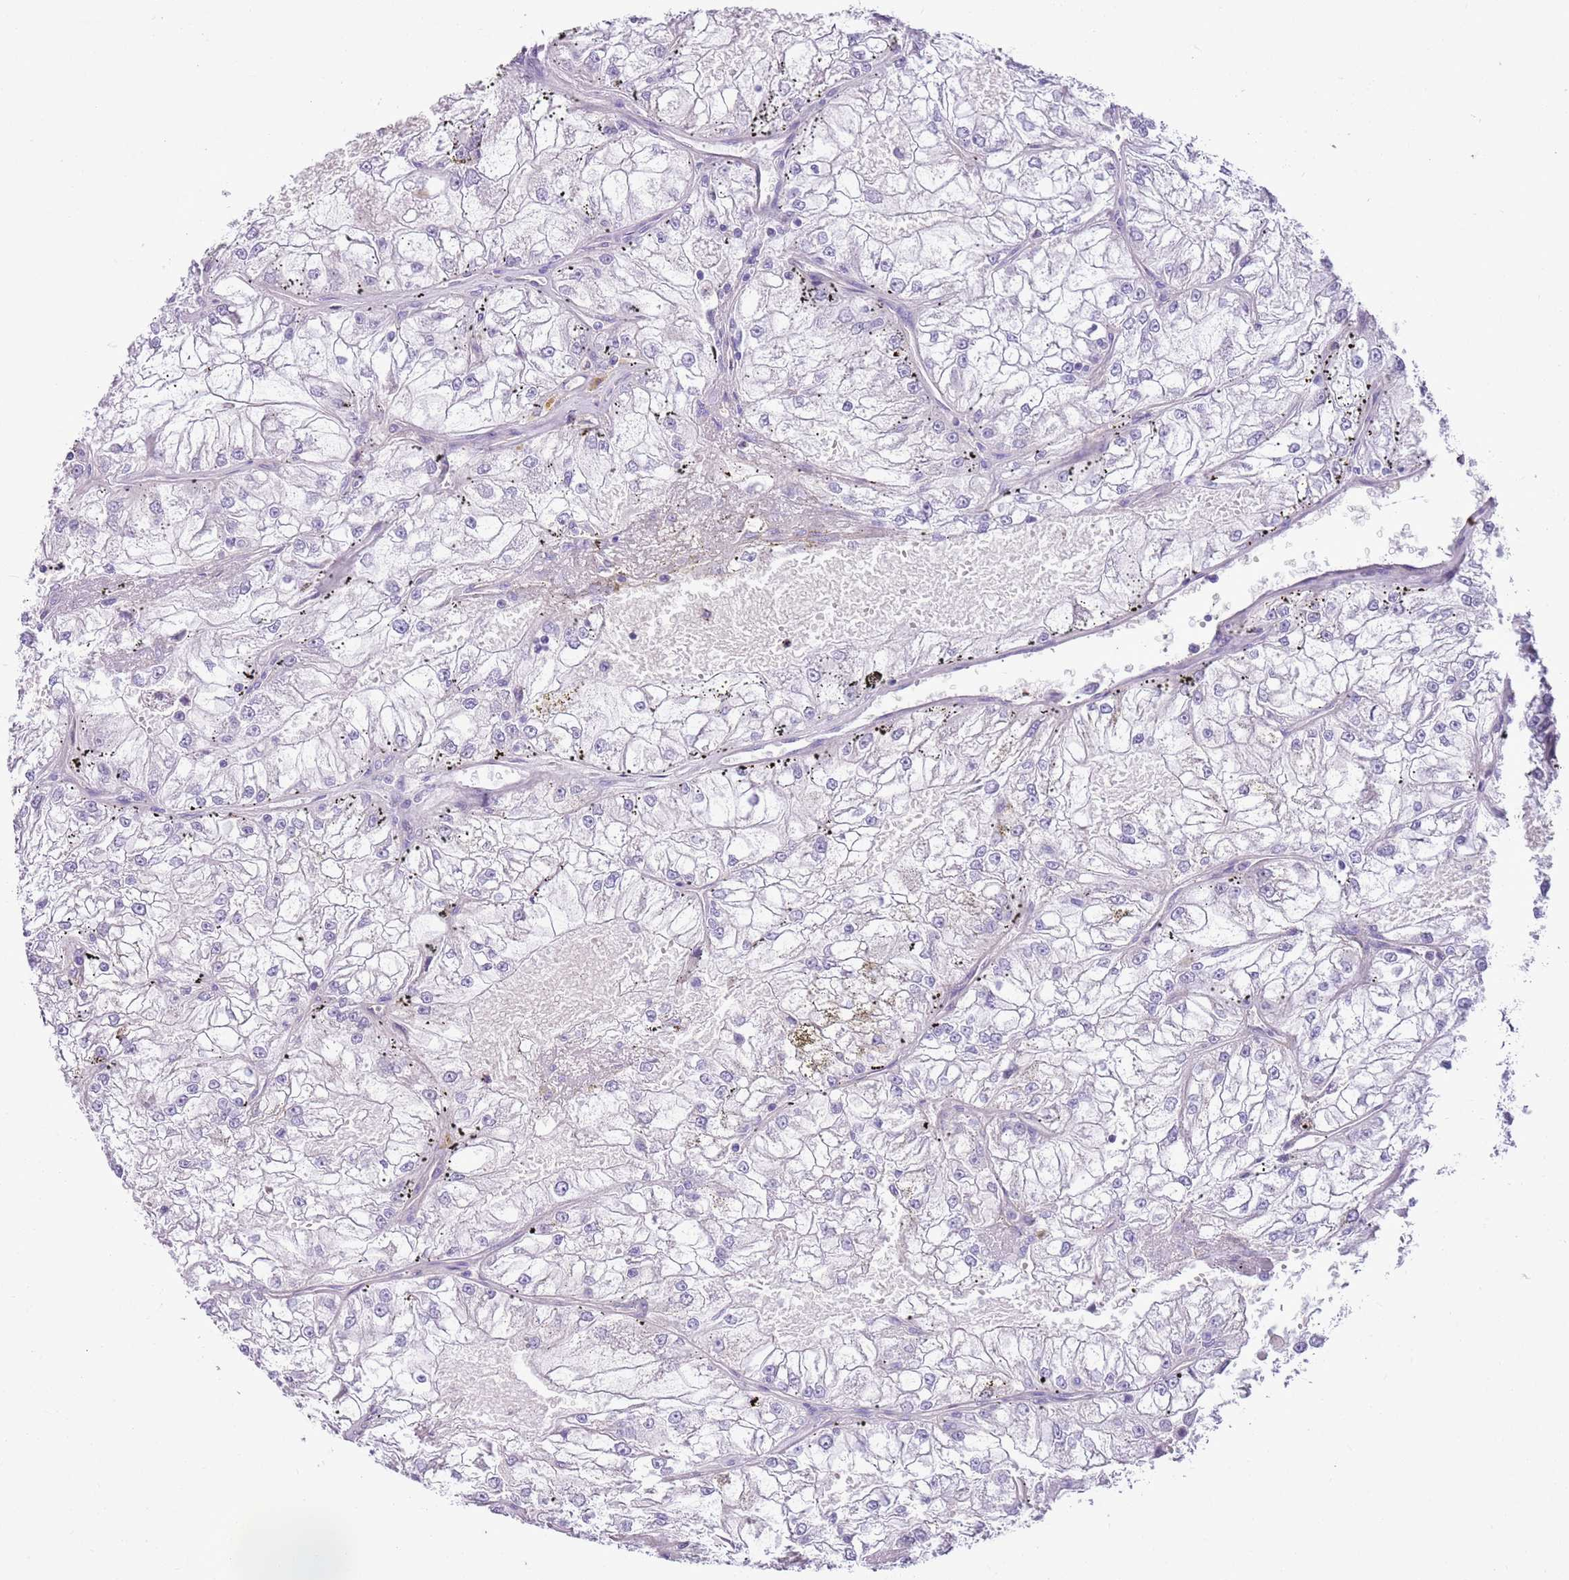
{"staining": {"intensity": "negative", "quantity": "none", "location": "none"}, "tissue": "renal cancer", "cell_type": "Tumor cells", "image_type": "cancer", "snomed": [{"axis": "morphology", "description": "Adenocarcinoma, NOS"}, {"axis": "topography", "description": "Kidney"}], "caption": "DAB (3,3'-diaminobenzidine) immunohistochemical staining of human renal cancer displays no significant expression in tumor cells.", "gene": "PARP8", "patient": {"sex": "female", "age": 72}}